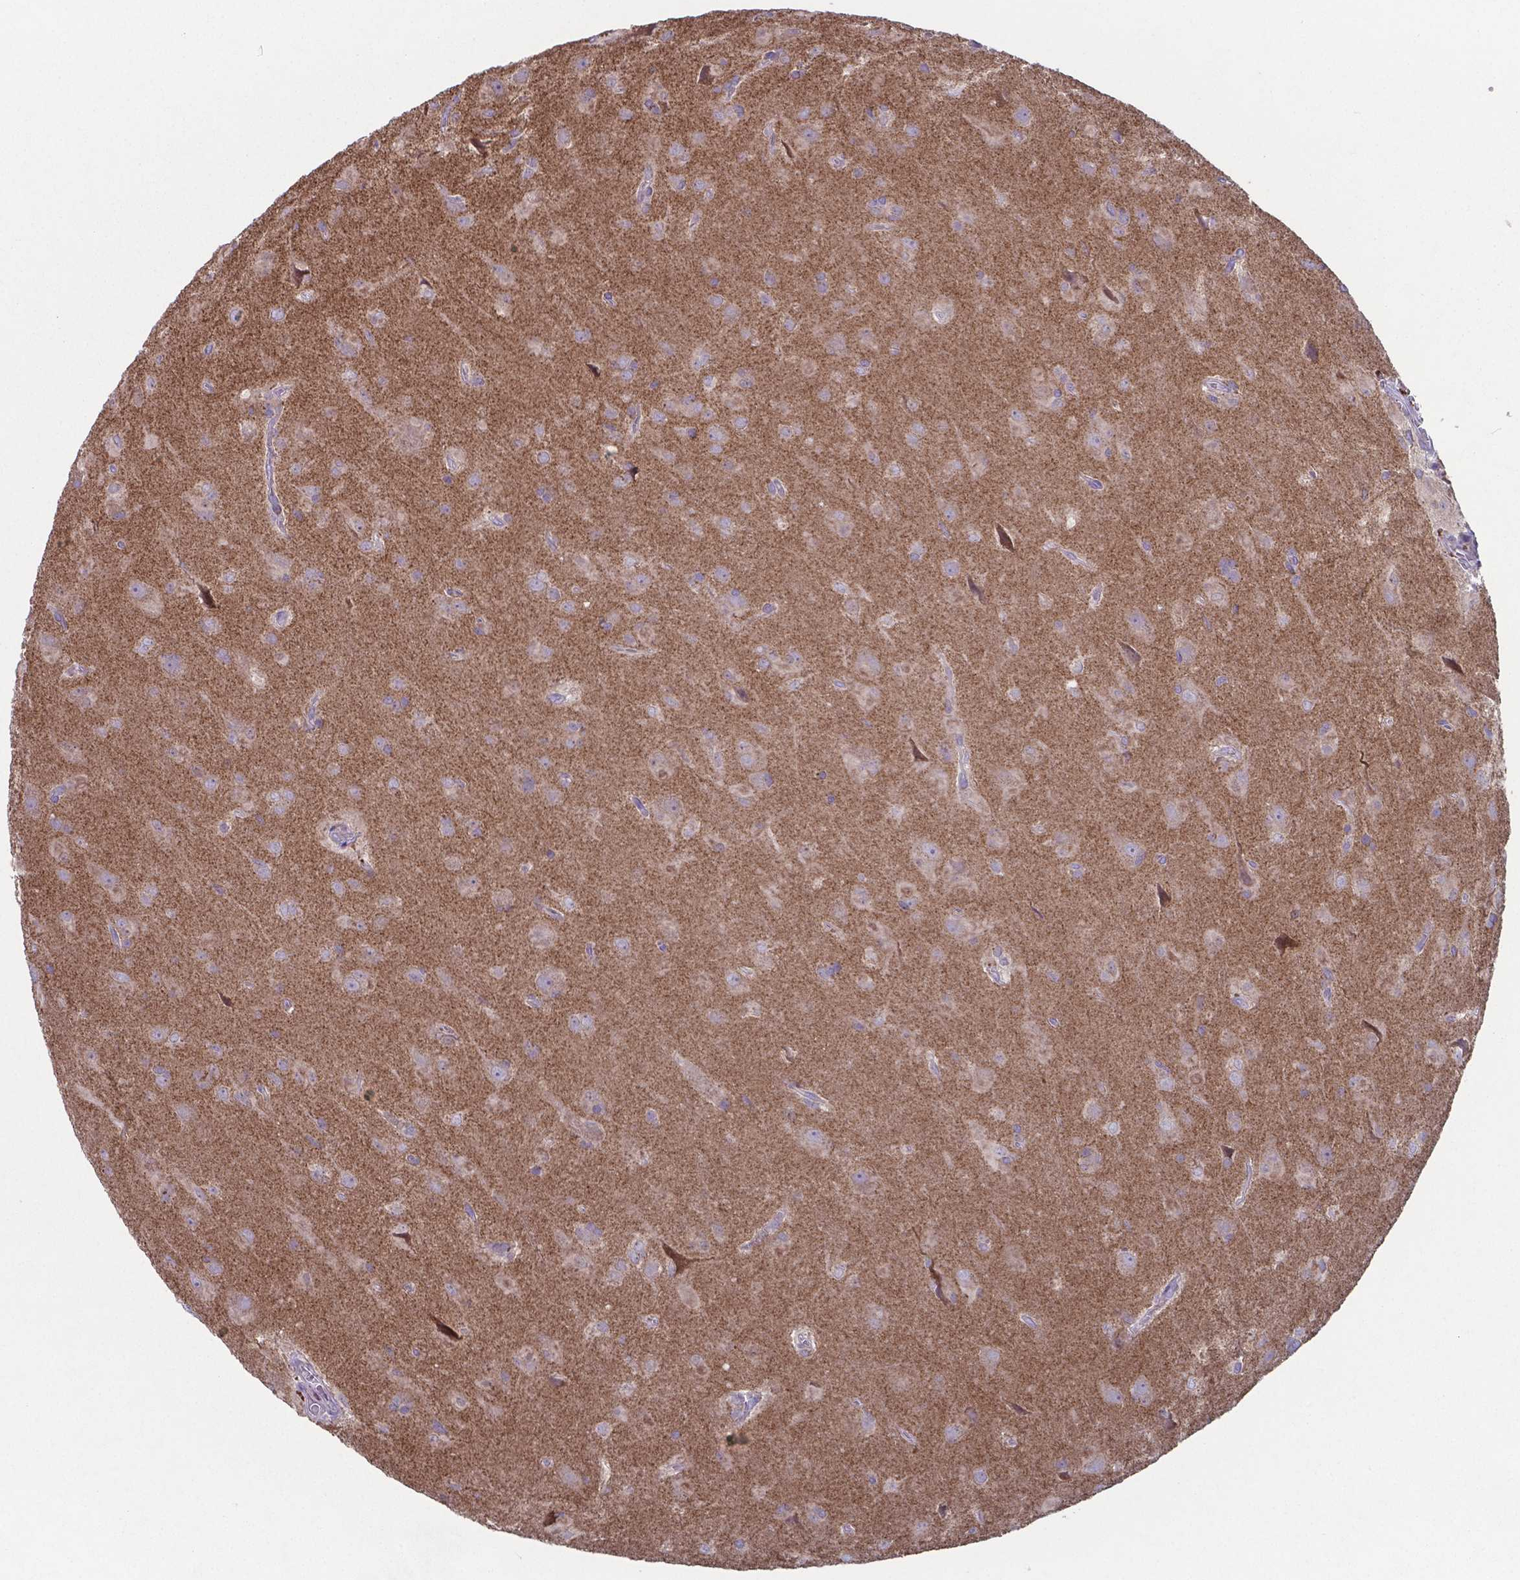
{"staining": {"intensity": "negative", "quantity": "none", "location": "none"}, "tissue": "glioma", "cell_type": "Tumor cells", "image_type": "cancer", "snomed": [{"axis": "morphology", "description": "Glioma, malignant, Low grade"}, {"axis": "topography", "description": "Brain"}], "caption": "Immunohistochemical staining of glioma exhibits no significant staining in tumor cells.", "gene": "TYRO3", "patient": {"sex": "male", "age": 58}}